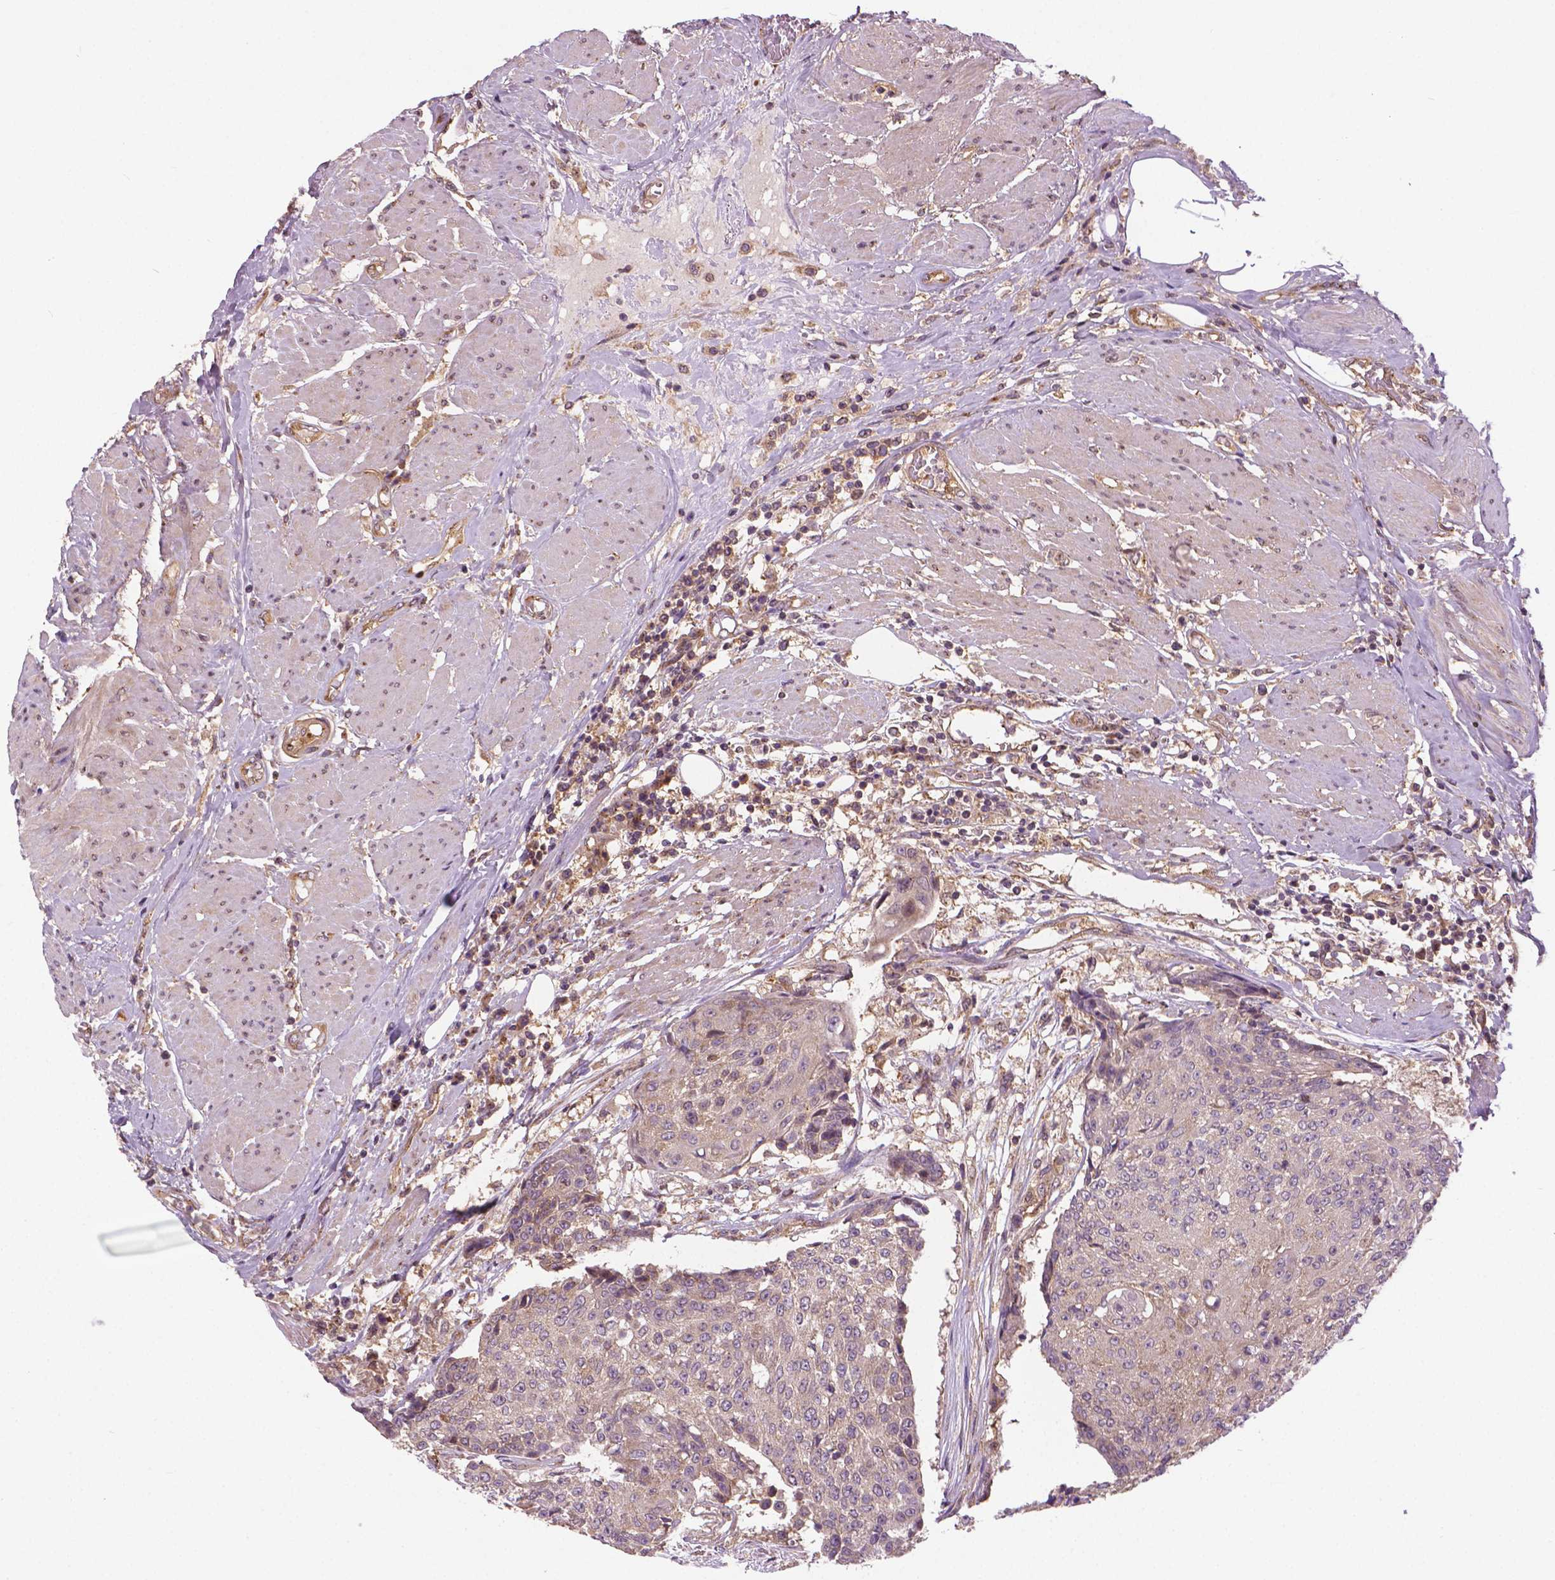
{"staining": {"intensity": "negative", "quantity": "none", "location": "none"}, "tissue": "urothelial cancer", "cell_type": "Tumor cells", "image_type": "cancer", "snomed": [{"axis": "morphology", "description": "Urothelial carcinoma, High grade"}, {"axis": "topography", "description": "Urinary bladder"}], "caption": "There is no significant expression in tumor cells of urothelial carcinoma (high-grade). (Immunohistochemistry (ihc), brightfield microscopy, high magnification).", "gene": "MZT1", "patient": {"sex": "female", "age": 63}}